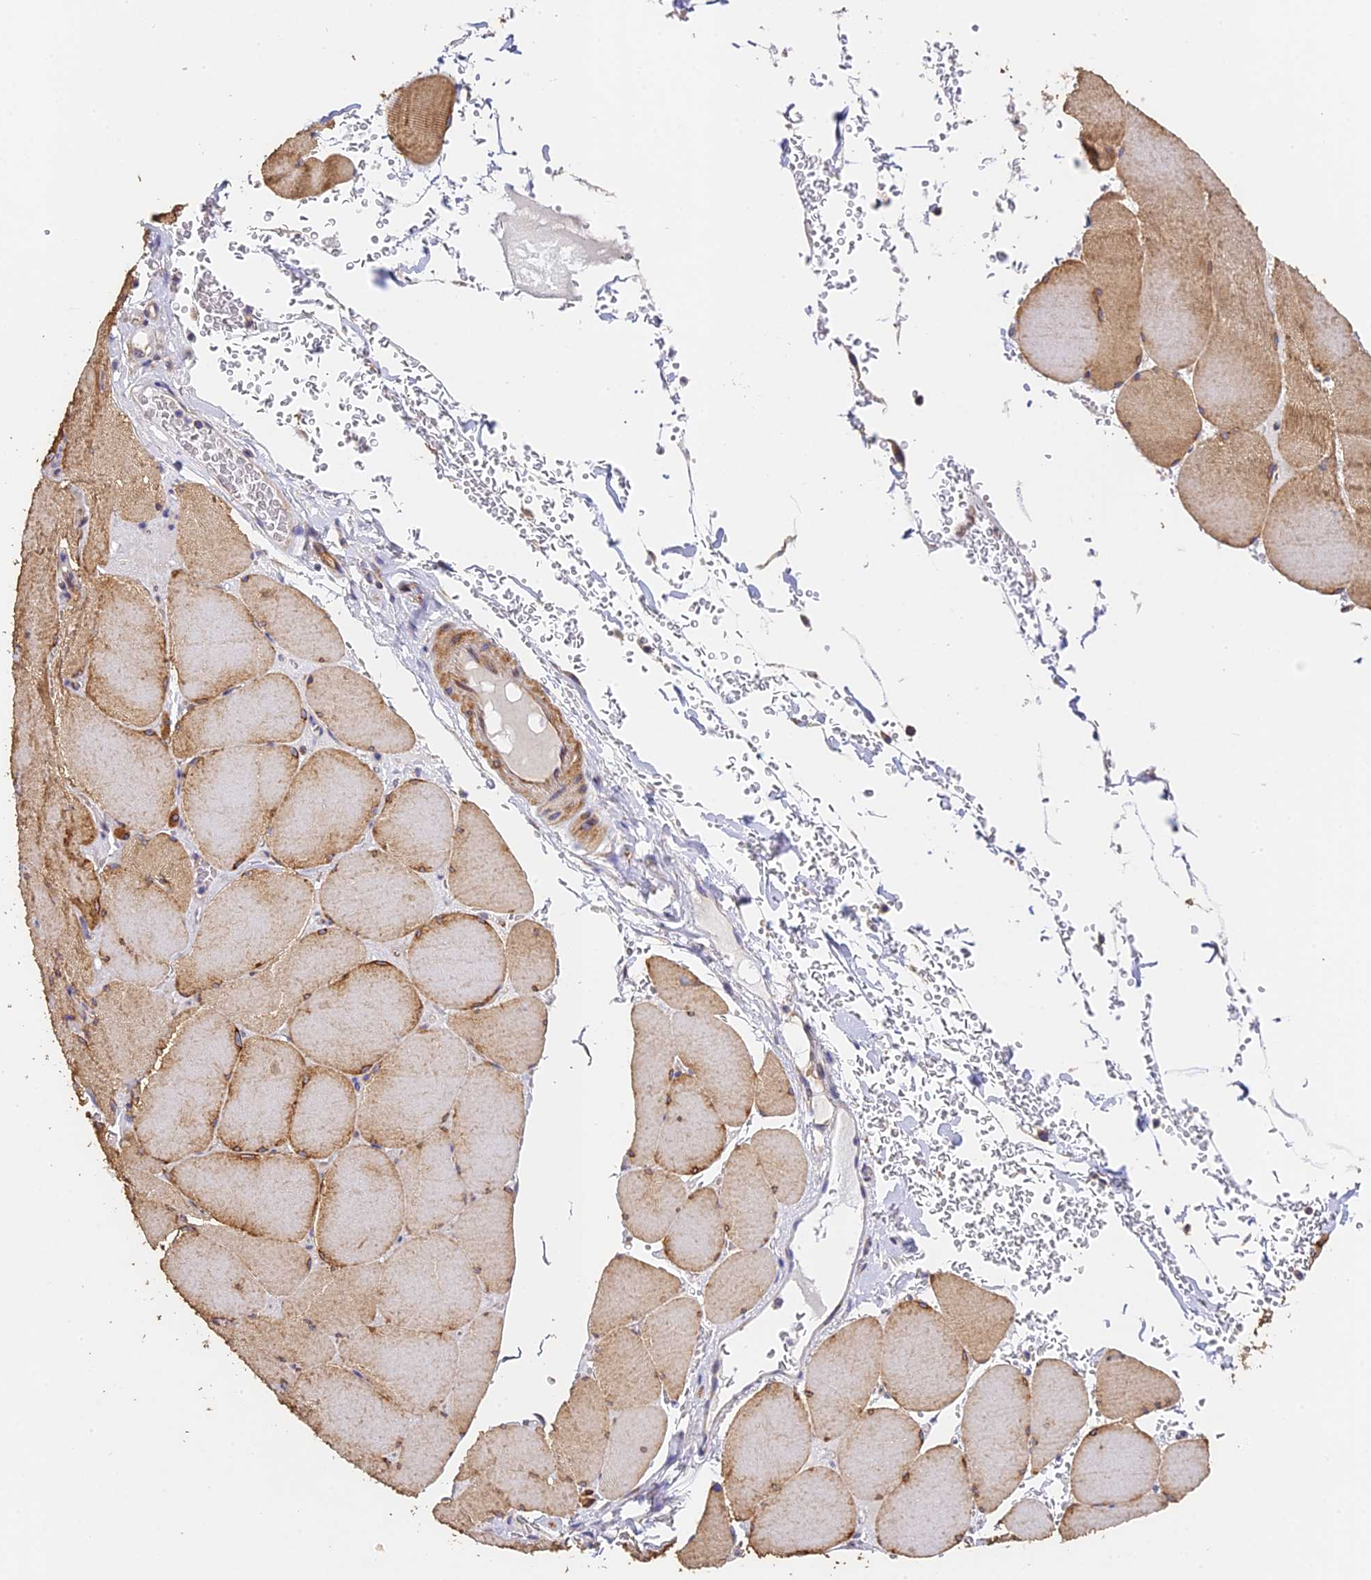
{"staining": {"intensity": "moderate", "quantity": "25%-75%", "location": "cytoplasmic/membranous"}, "tissue": "skeletal muscle", "cell_type": "Myocytes", "image_type": "normal", "snomed": [{"axis": "morphology", "description": "Normal tissue, NOS"}, {"axis": "topography", "description": "Skeletal muscle"}, {"axis": "topography", "description": "Head-Neck"}], "caption": "IHC of benign skeletal muscle shows medium levels of moderate cytoplasmic/membranous expression in approximately 25%-75% of myocytes.", "gene": "SLC11A1", "patient": {"sex": "male", "age": 66}}